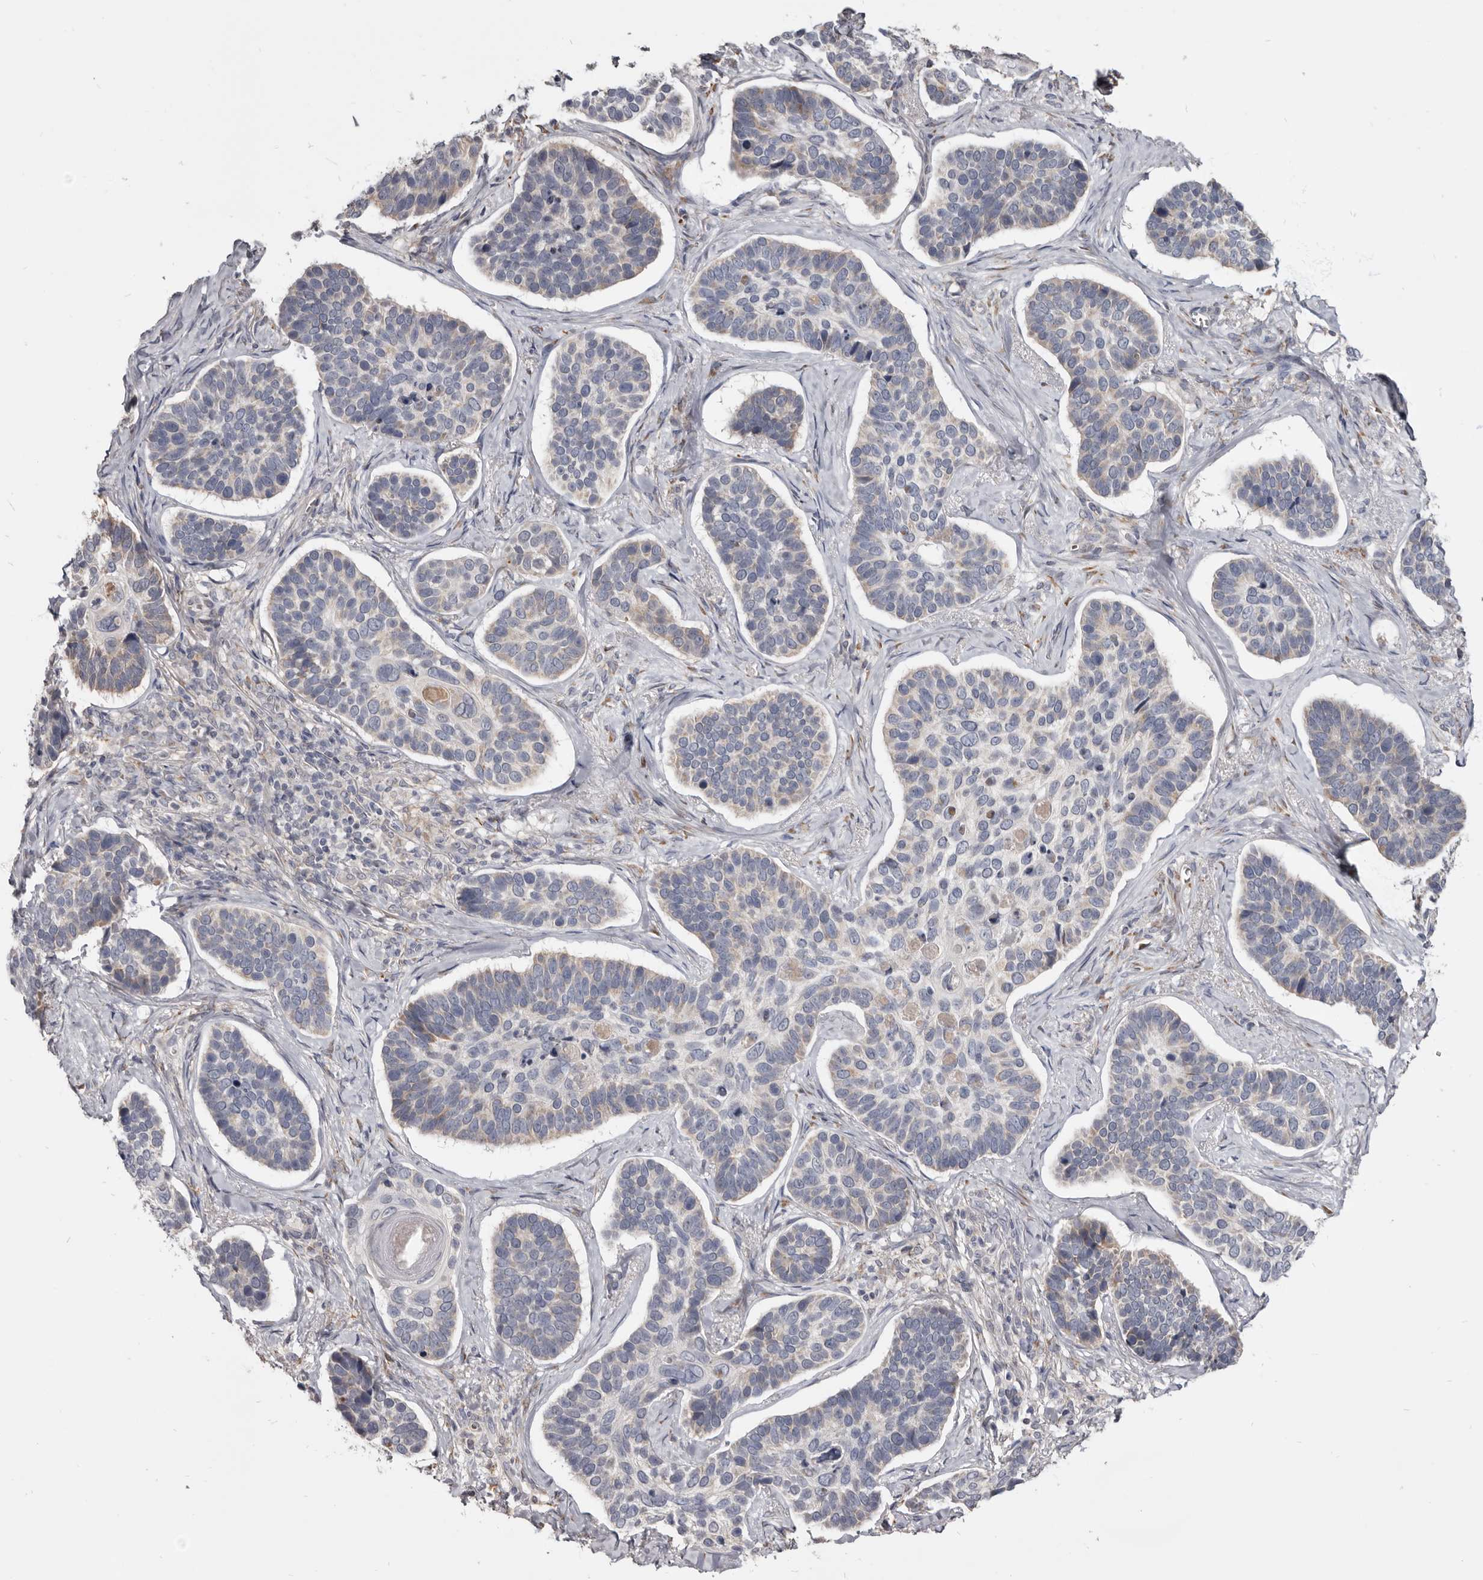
{"staining": {"intensity": "weak", "quantity": "<25%", "location": "cytoplasmic/membranous"}, "tissue": "skin cancer", "cell_type": "Tumor cells", "image_type": "cancer", "snomed": [{"axis": "morphology", "description": "Basal cell carcinoma"}, {"axis": "topography", "description": "Skin"}], "caption": "High power microscopy photomicrograph of an IHC histopathology image of skin cancer, revealing no significant staining in tumor cells.", "gene": "NENF", "patient": {"sex": "male", "age": 62}}